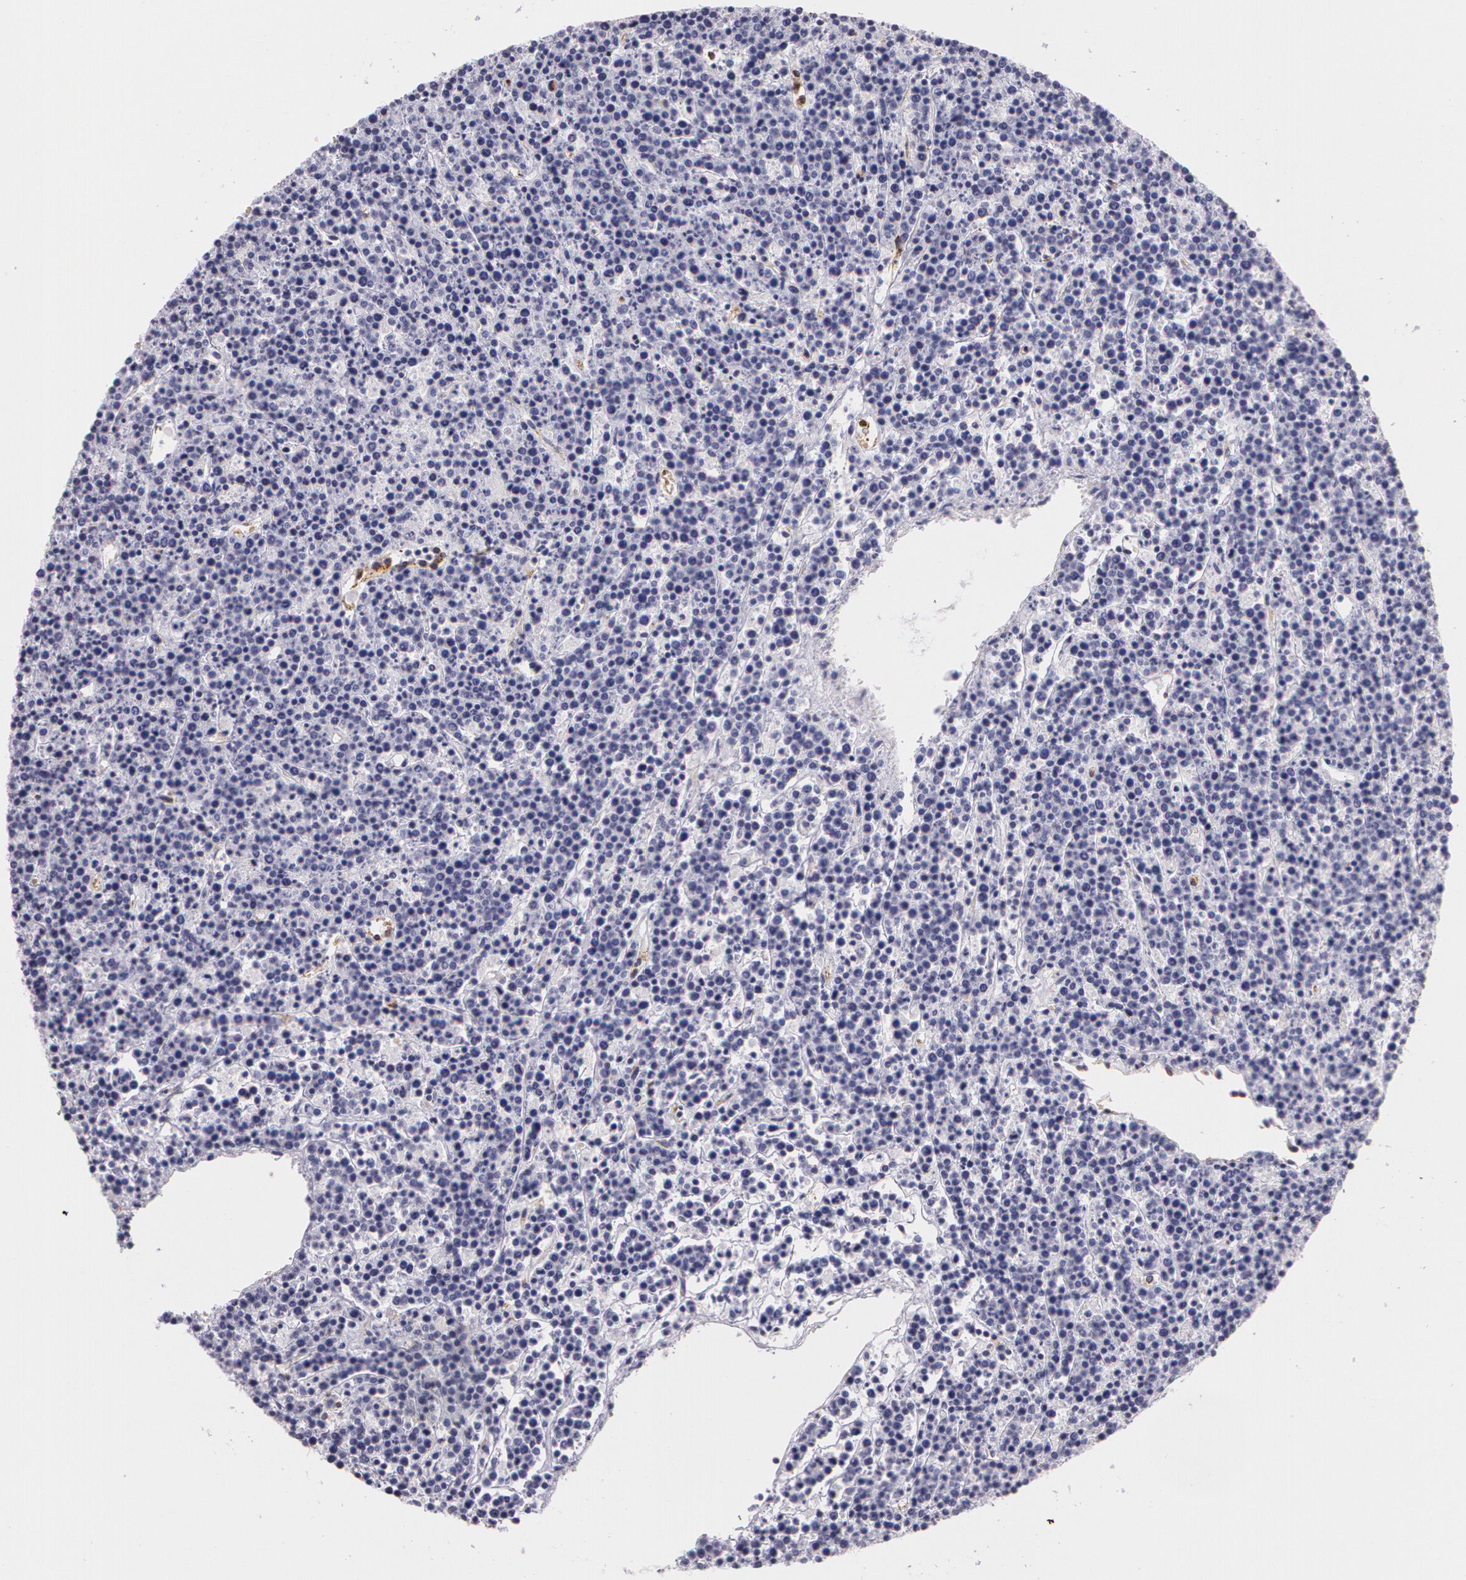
{"staining": {"intensity": "negative", "quantity": "none", "location": "none"}, "tissue": "lymphoma", "cell_type": "Tumor cells", "image_type": "cancer", "snomed": [{"axis": "morphology", "description": "Malignant lymphoma, non-Hodgkin's type, High grade"}, {"axis": "topography", "description": "Ovary"}], "caption": "Immunohistochemistry (IHC) of high-grade malignant lymphoma, non-Hodgkin's type displays no expression in tumor cells.", "gene": "APP", "patient": {"sex": "female", "age": 56}}